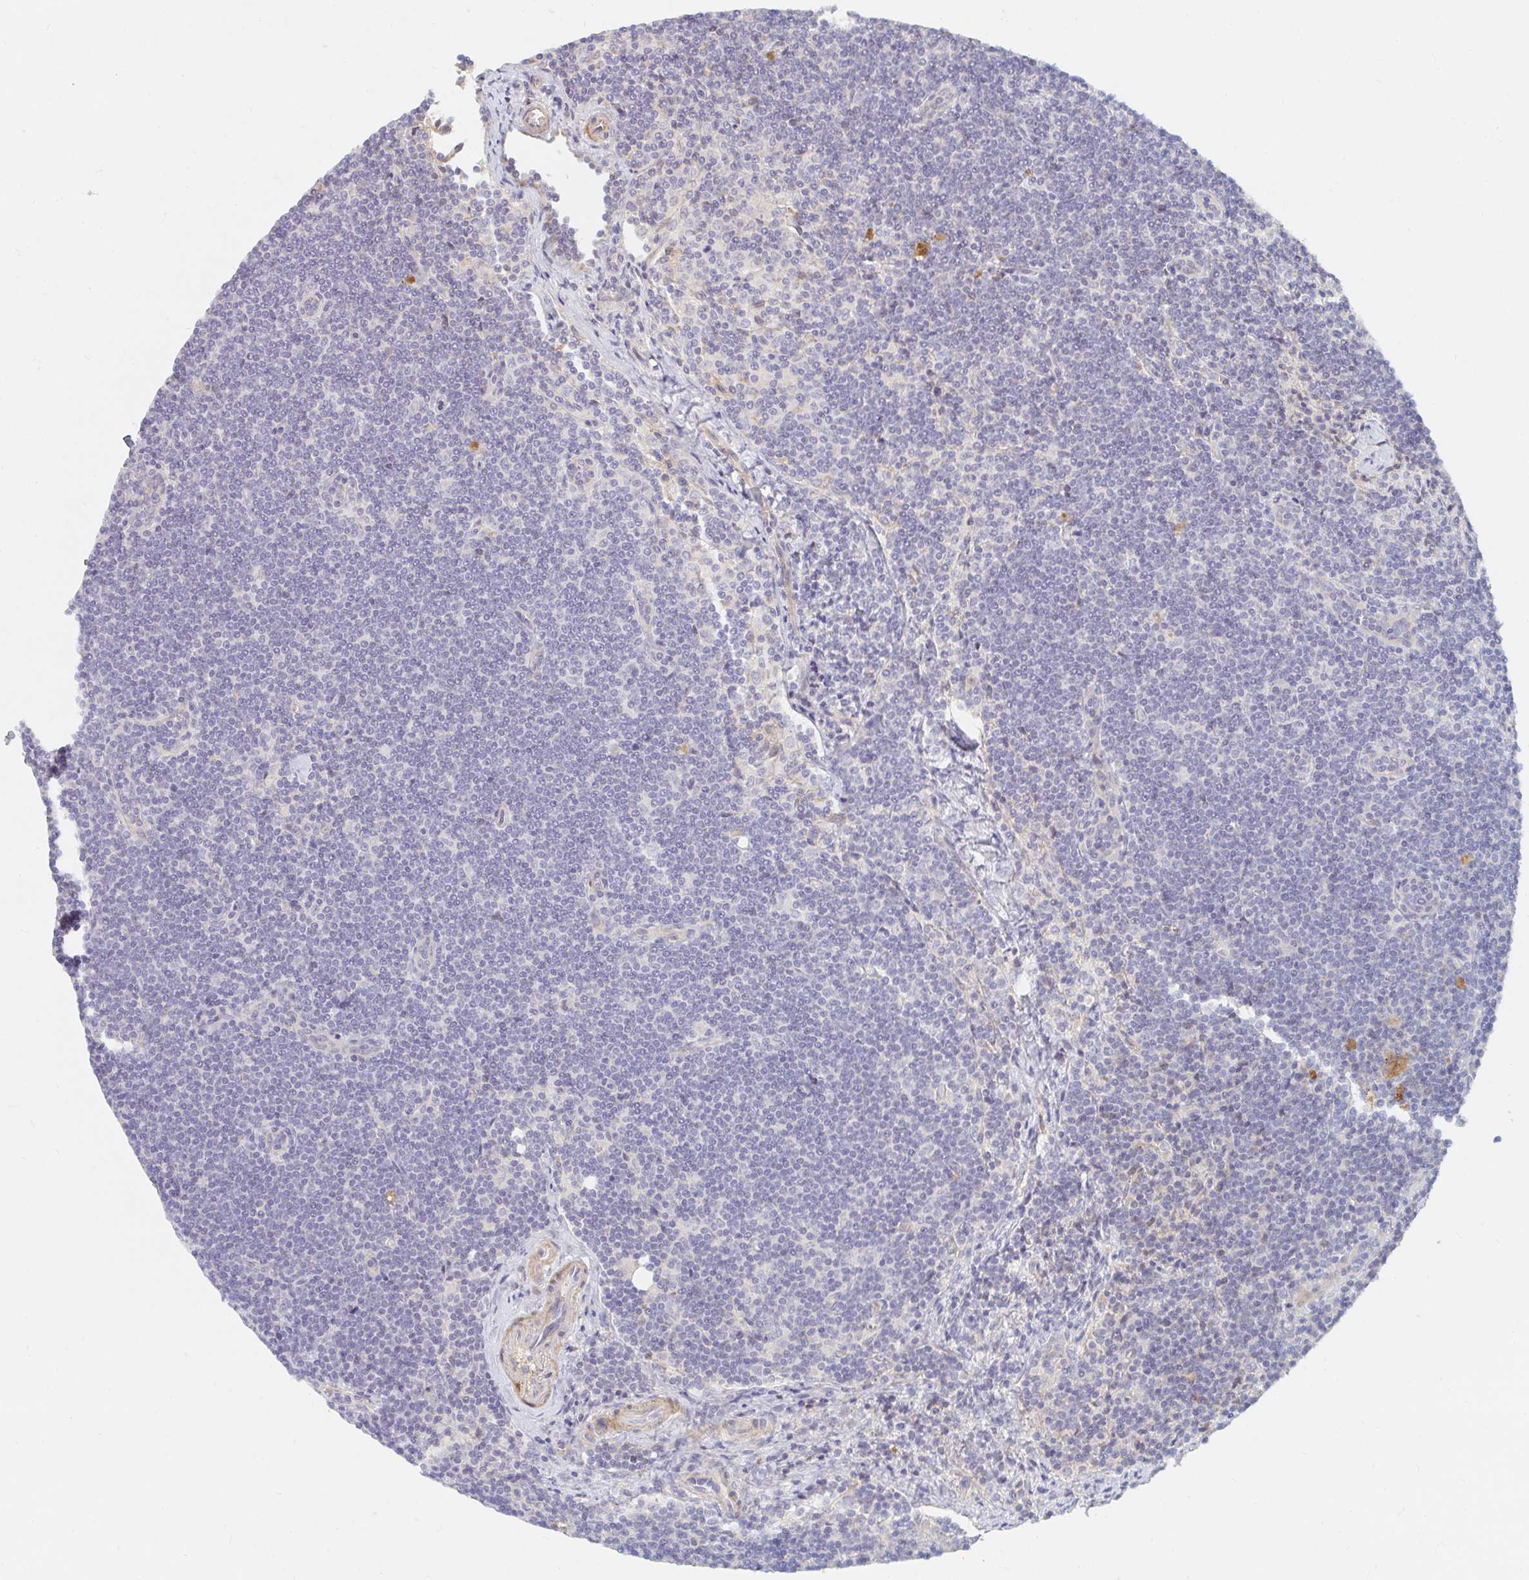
{"staining": {"intensity": "negative", "quantity": "none", "location": "none"}, "tissue": "lymphoma", "cell_type": "Tumor cells", "image_type": "cancer", "snomed": [{"axis": "morphology", "description": "Malignant lymphoma, non-Hodgkin's type, Low grade"}, {"axis": "topography", "description": "Lymph node"}], "caption": "Tumor cells show no significant protein expression in low-grade malignant lymphoma, non-Hodgkin's type.", "gene": "NME9", "patient": {"sex": "female", "age": 73}}